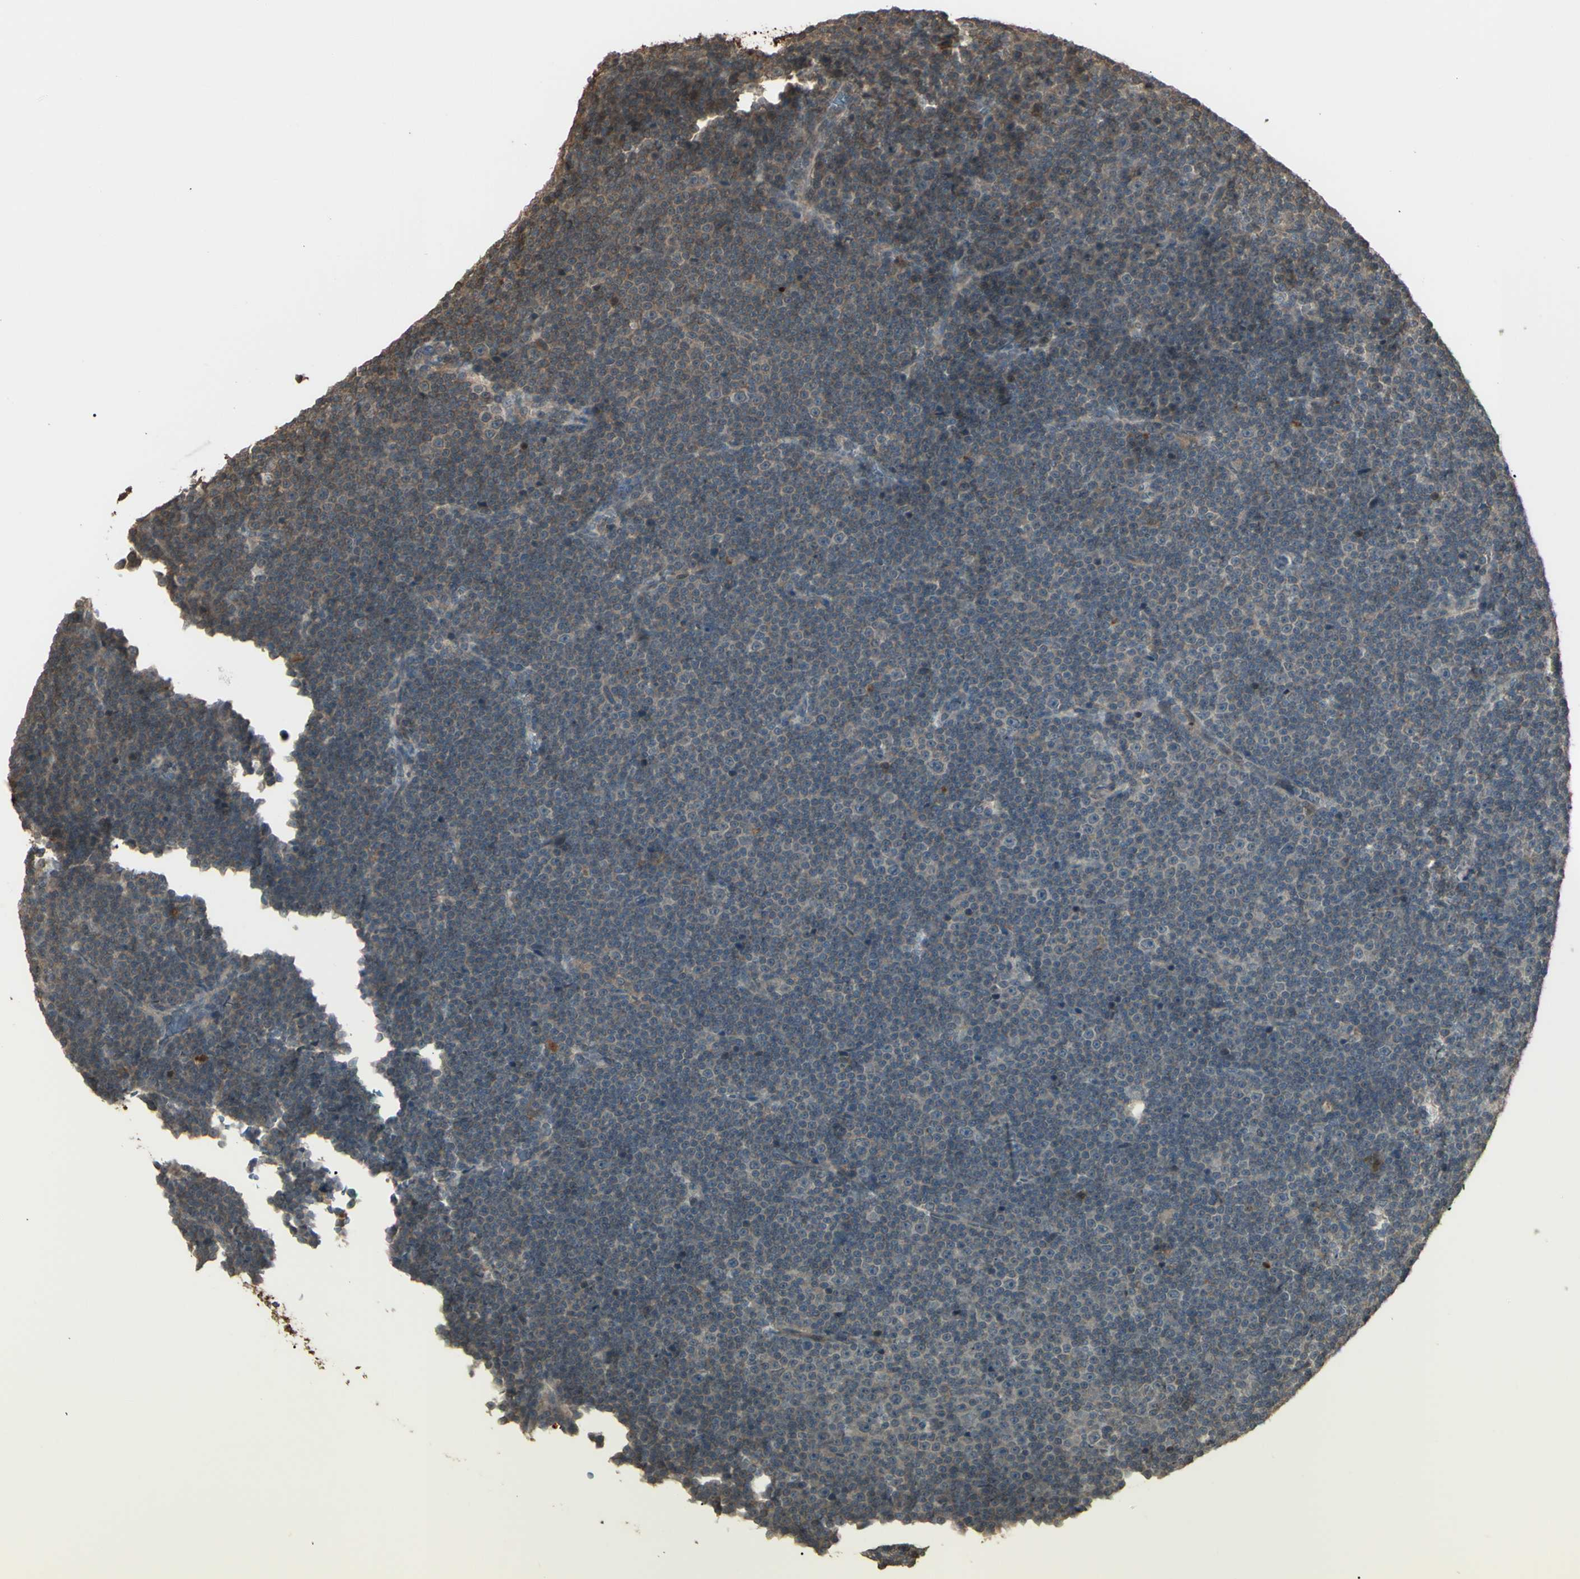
{"staining": {"intensity": "negative", "quantity": "none", "location": "none"}, "tissue": "lymphoma", "cell_type": "Tumor cells", "image_type": "cancer", "snomed": [{"axis": "morphology", "description": "Malignant lymphoma, non-Hodgkin's type, Low grade"}, {"axis": "topography", "description": "Lymph node"}], "caption": "Immunohistochemical staining of lymphoma demonstrates no significant expression in tumor cells.", "gene": "GNAS", "patient": {"sex": "female", "age": 67}}